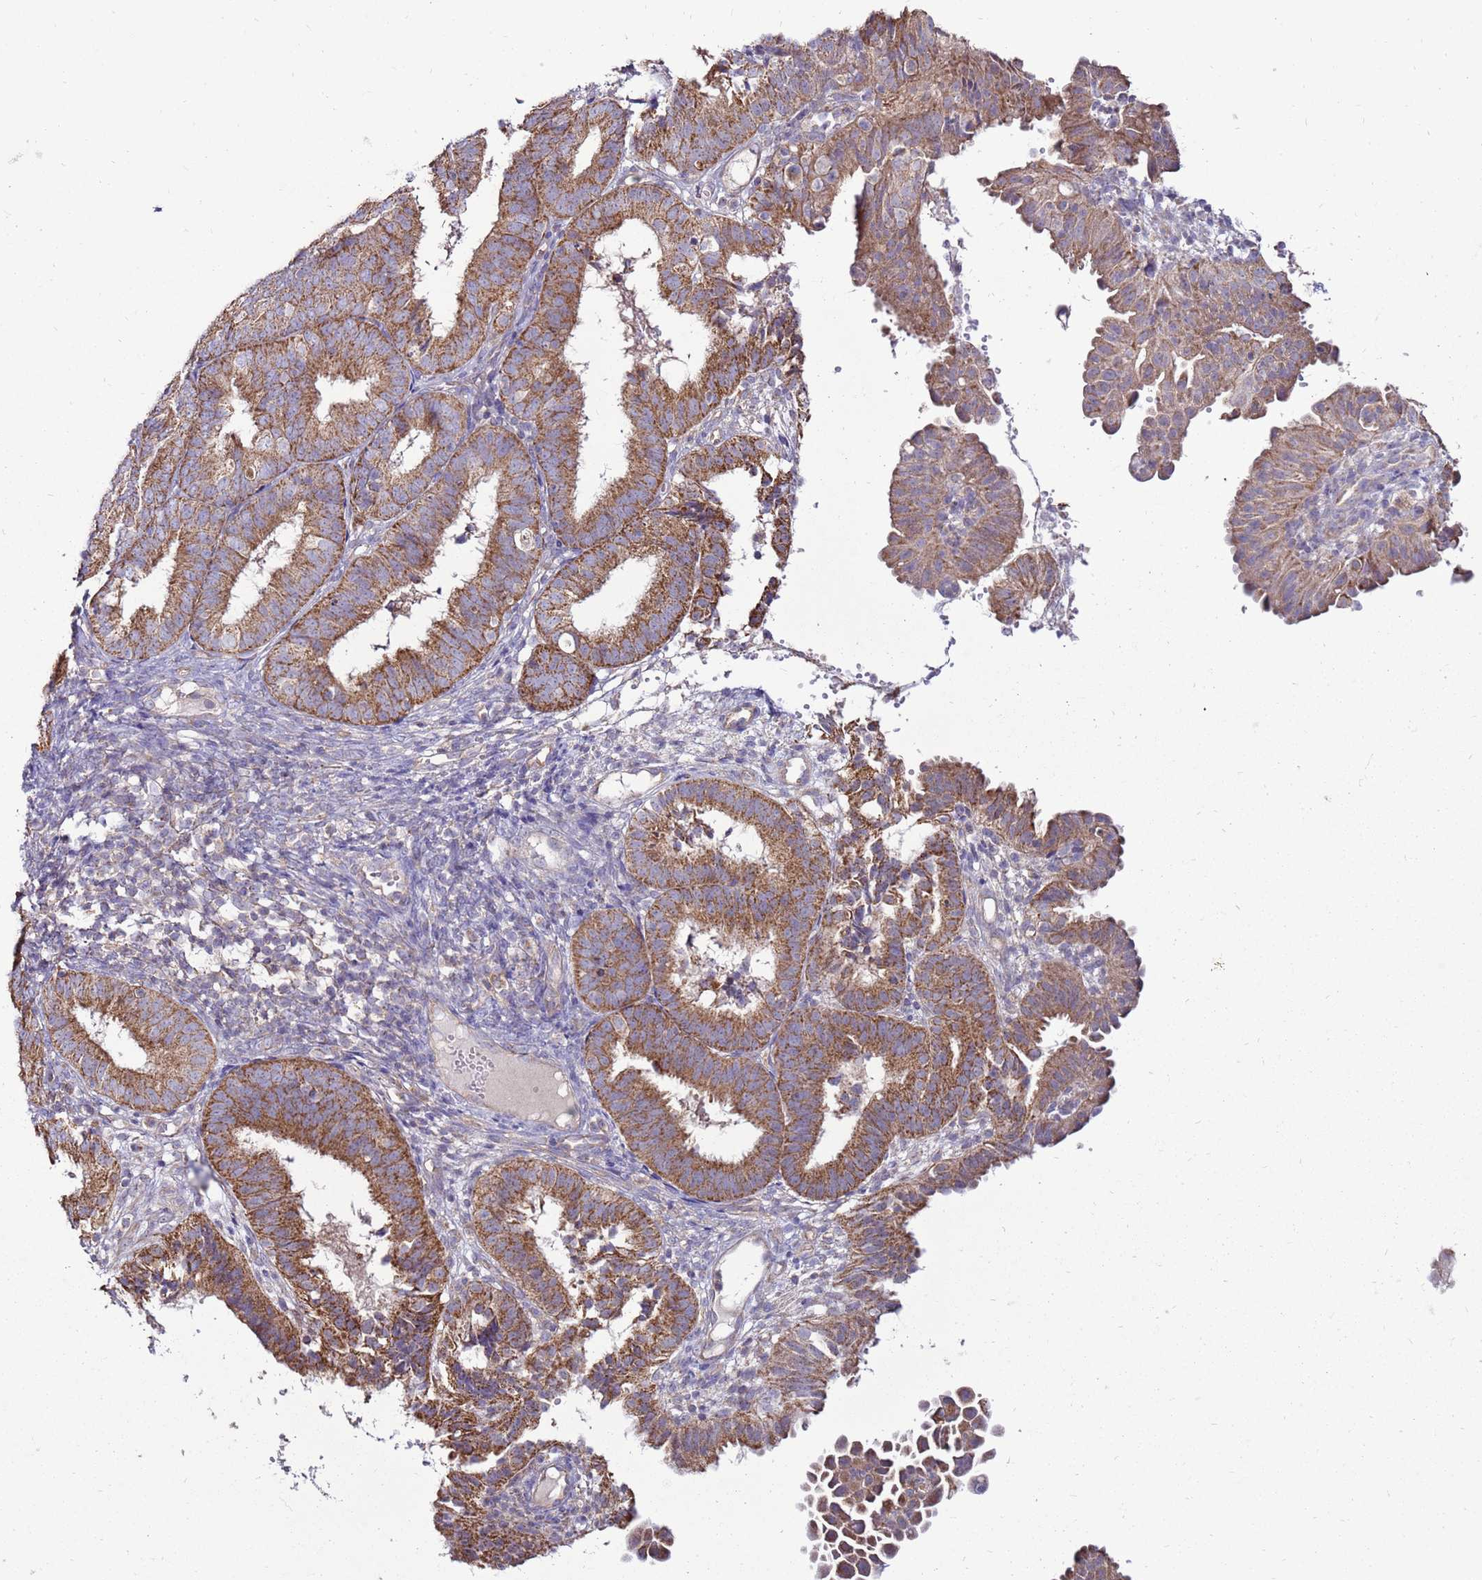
{"staining": {"intensity": "moderate", "quantity": ">75%", "location": "cytoplasmic/membranous"}, "tissue": "endometrial cancer", "cell_type": "Tumor cells", "image_type": "cancer", "snomed": [{"axis": "morphology", "description": "Adenocarcinoma, NOS"}, {"axis": "topography", "description": "Endometrium"}], "caption": "DAB (3,3'-diaminobenzidine) immunohistochemical staining of human endometrial adenocarcinoma demonstrates moderate cytoplasmic/membranous protein expression in approximately >75% of tumor cells.", "gene": "TRAPPC4", "patient": {"sex": "female", "age": 51}}